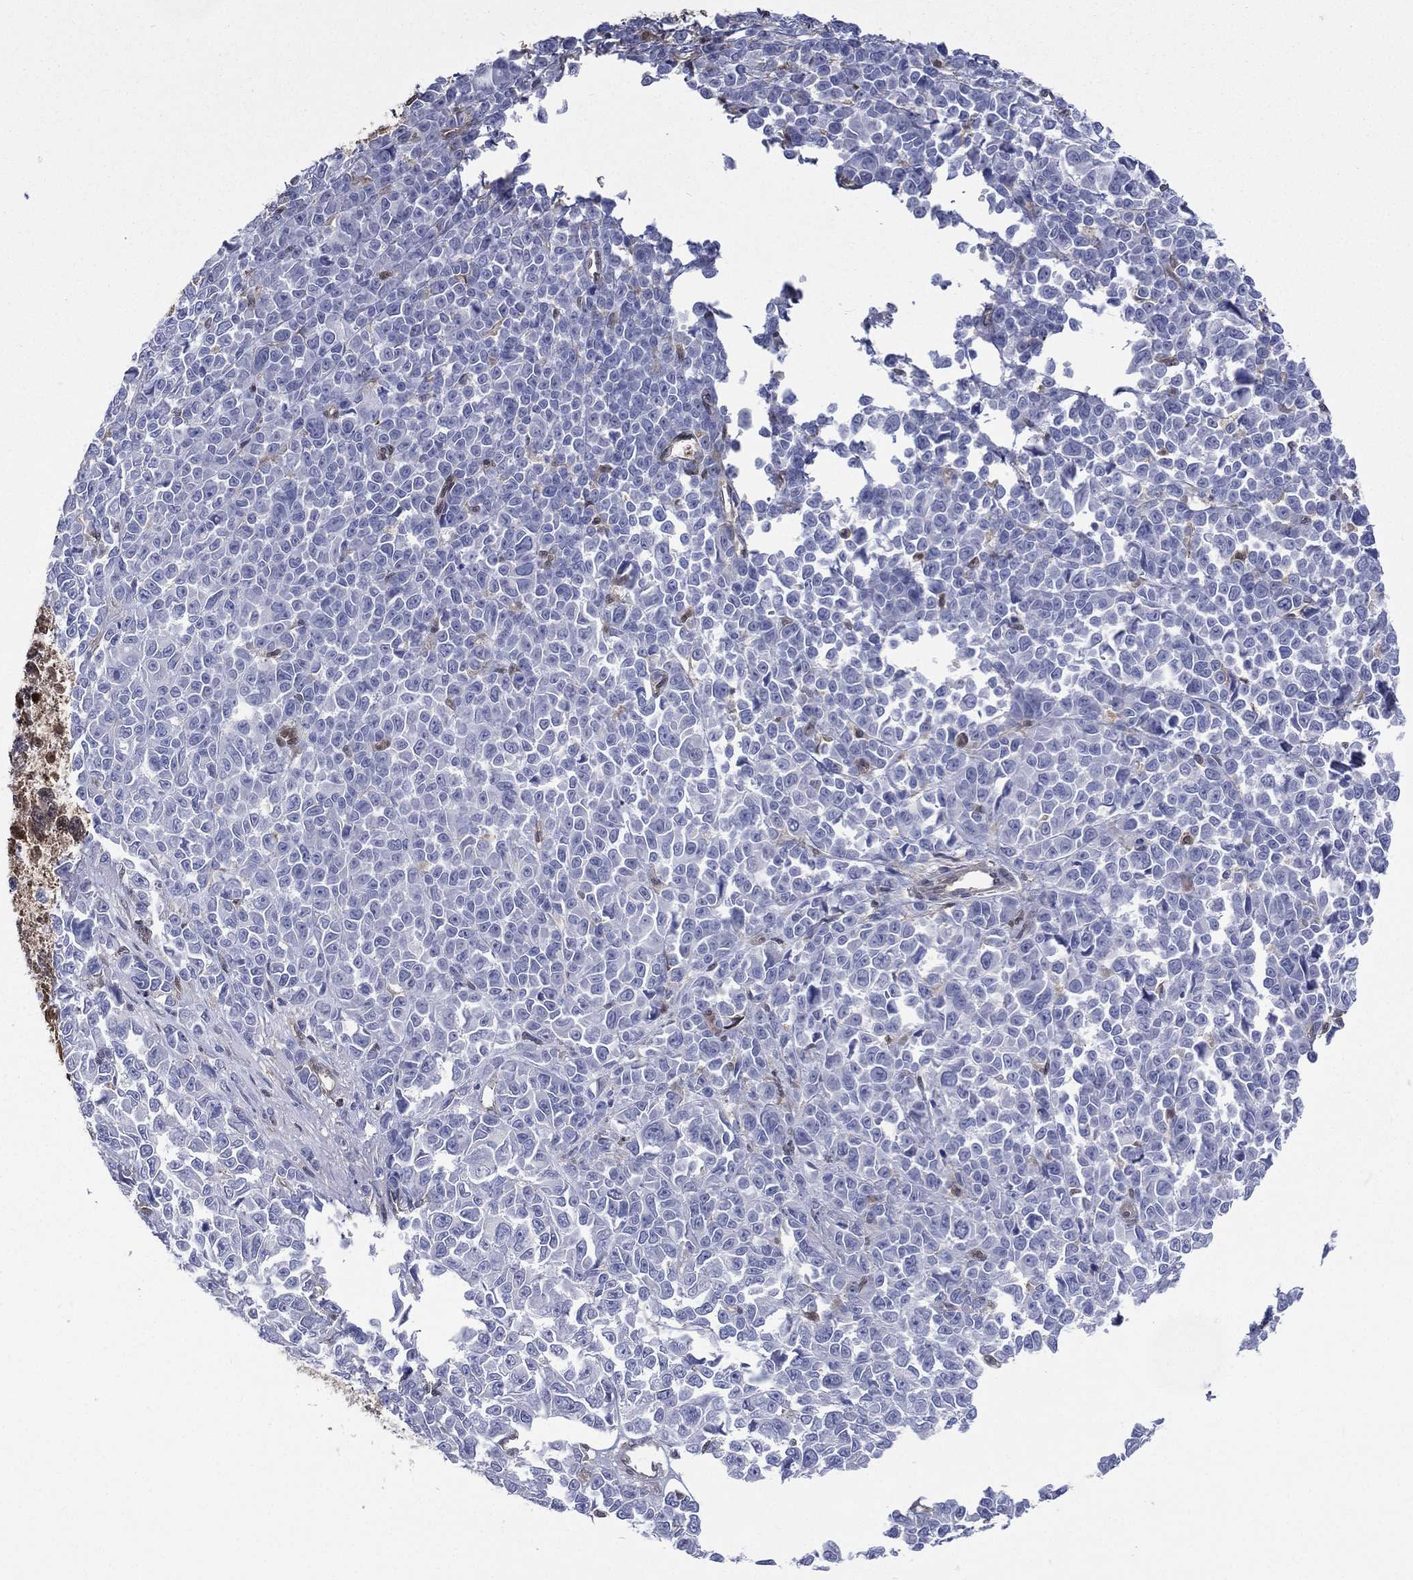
{"staining": {"intensity": "negative", "quantity": "none", "location": "none"}, "tissue": "melanoma", "cell_type": "Tumor cells", "image_type": "cancer", "snomed": [{"axis": "morphology", "description": "Malignant melanoma, NOS"}, {"axis": "topography", "description": "Skin"}], "caption": "Tumor cells show no significant staining in malignant melanoma.", "gene": "MTAP", "patient": {"sex": "female", "age": 95}}